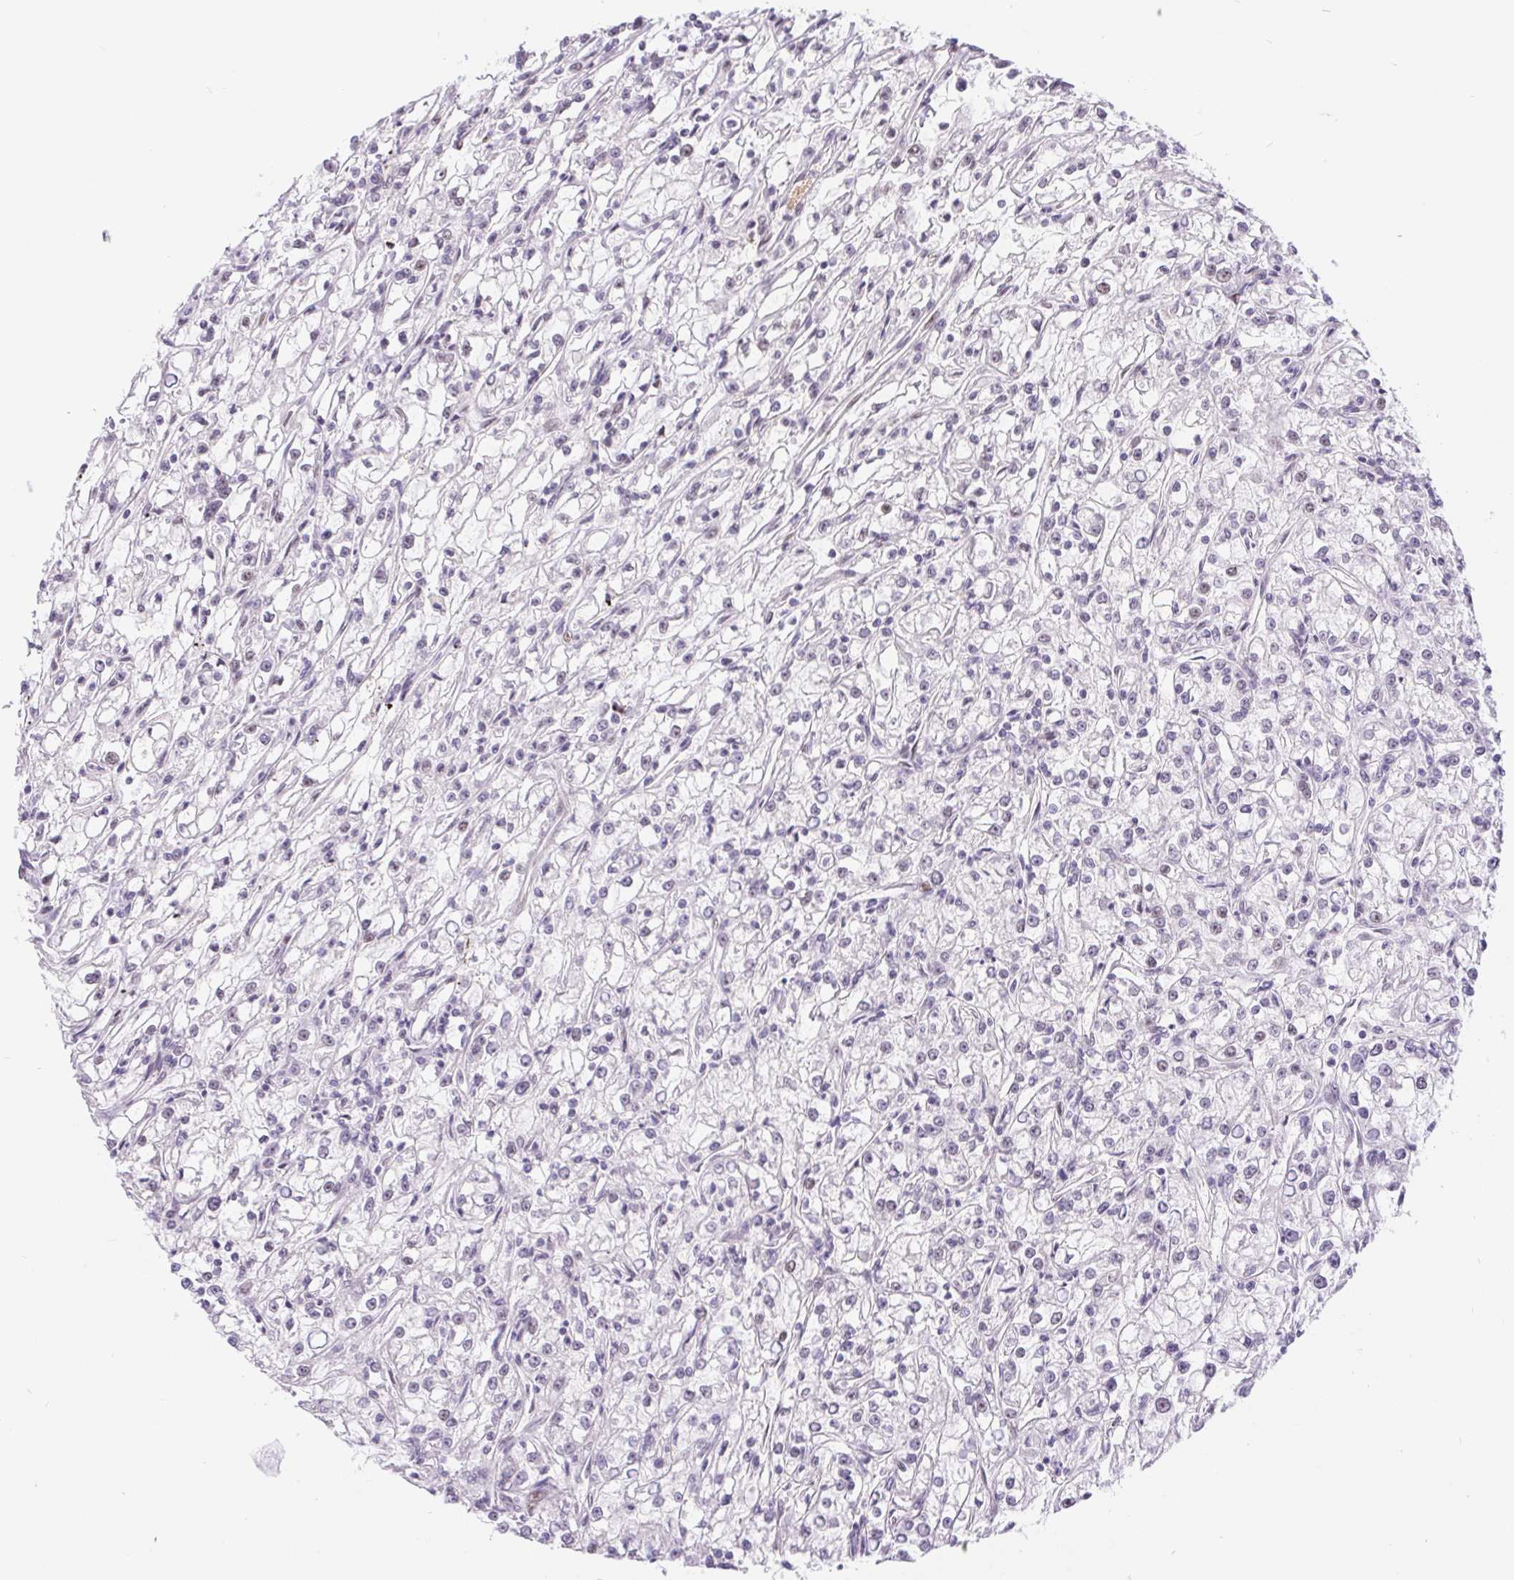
{"staining": {"intensity": "negative", "quantity": "none", "location": "none"}, "tissue": "renal cancer", "cell_type": "Tumor cells", "image_type": "cancer", "snomed": [{"axis": "morphology", "description": "Adenocarcinoma, NOS"}, {"axis": "topography", "description": "Kidney"}], "caption": "The histopathology image displays no significant staining in tumor cells of renal cancer (adenocarcinoma). Nuclei are stained in blue.", "gene": "CAND1", "patient": {"sex": "female", "age": 59}}